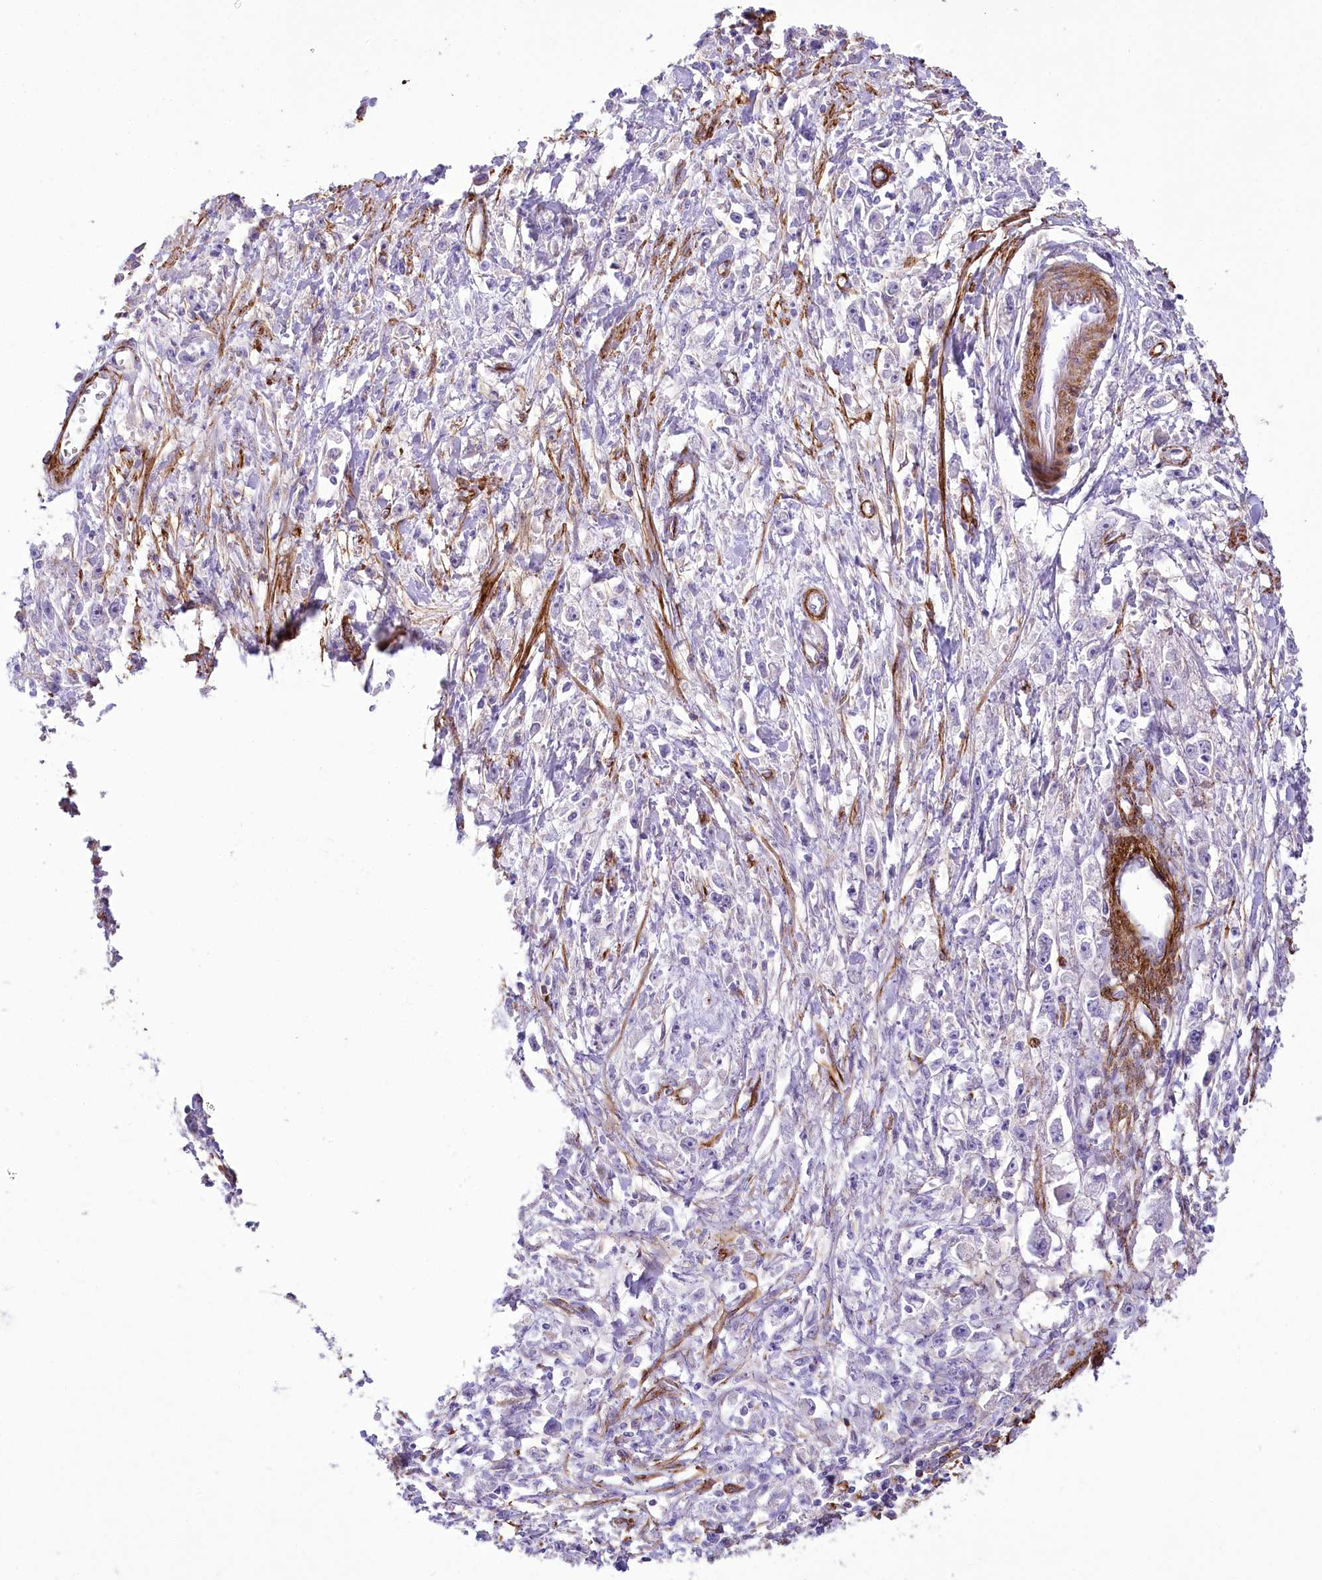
{"staining": {"intensity": "negative", "quantity": "none", "location": "none"}, "tissue": "stomach cancer", "cell_type": "Tumor cells", "image_type": "cancer", "snomed": [{"axis": "morphology", "description": "Adenocarcinoma, NOS"}, {"axis": "topography", "description": "Stomach"}], "caption": "A high-resolution histopathology image shows IHC staining of adenocarcinoma (stomach), which shows no significant staining in tumor cells.", "gene": "SYNPO2", "patient": {"sex": "female", "age": 59}}